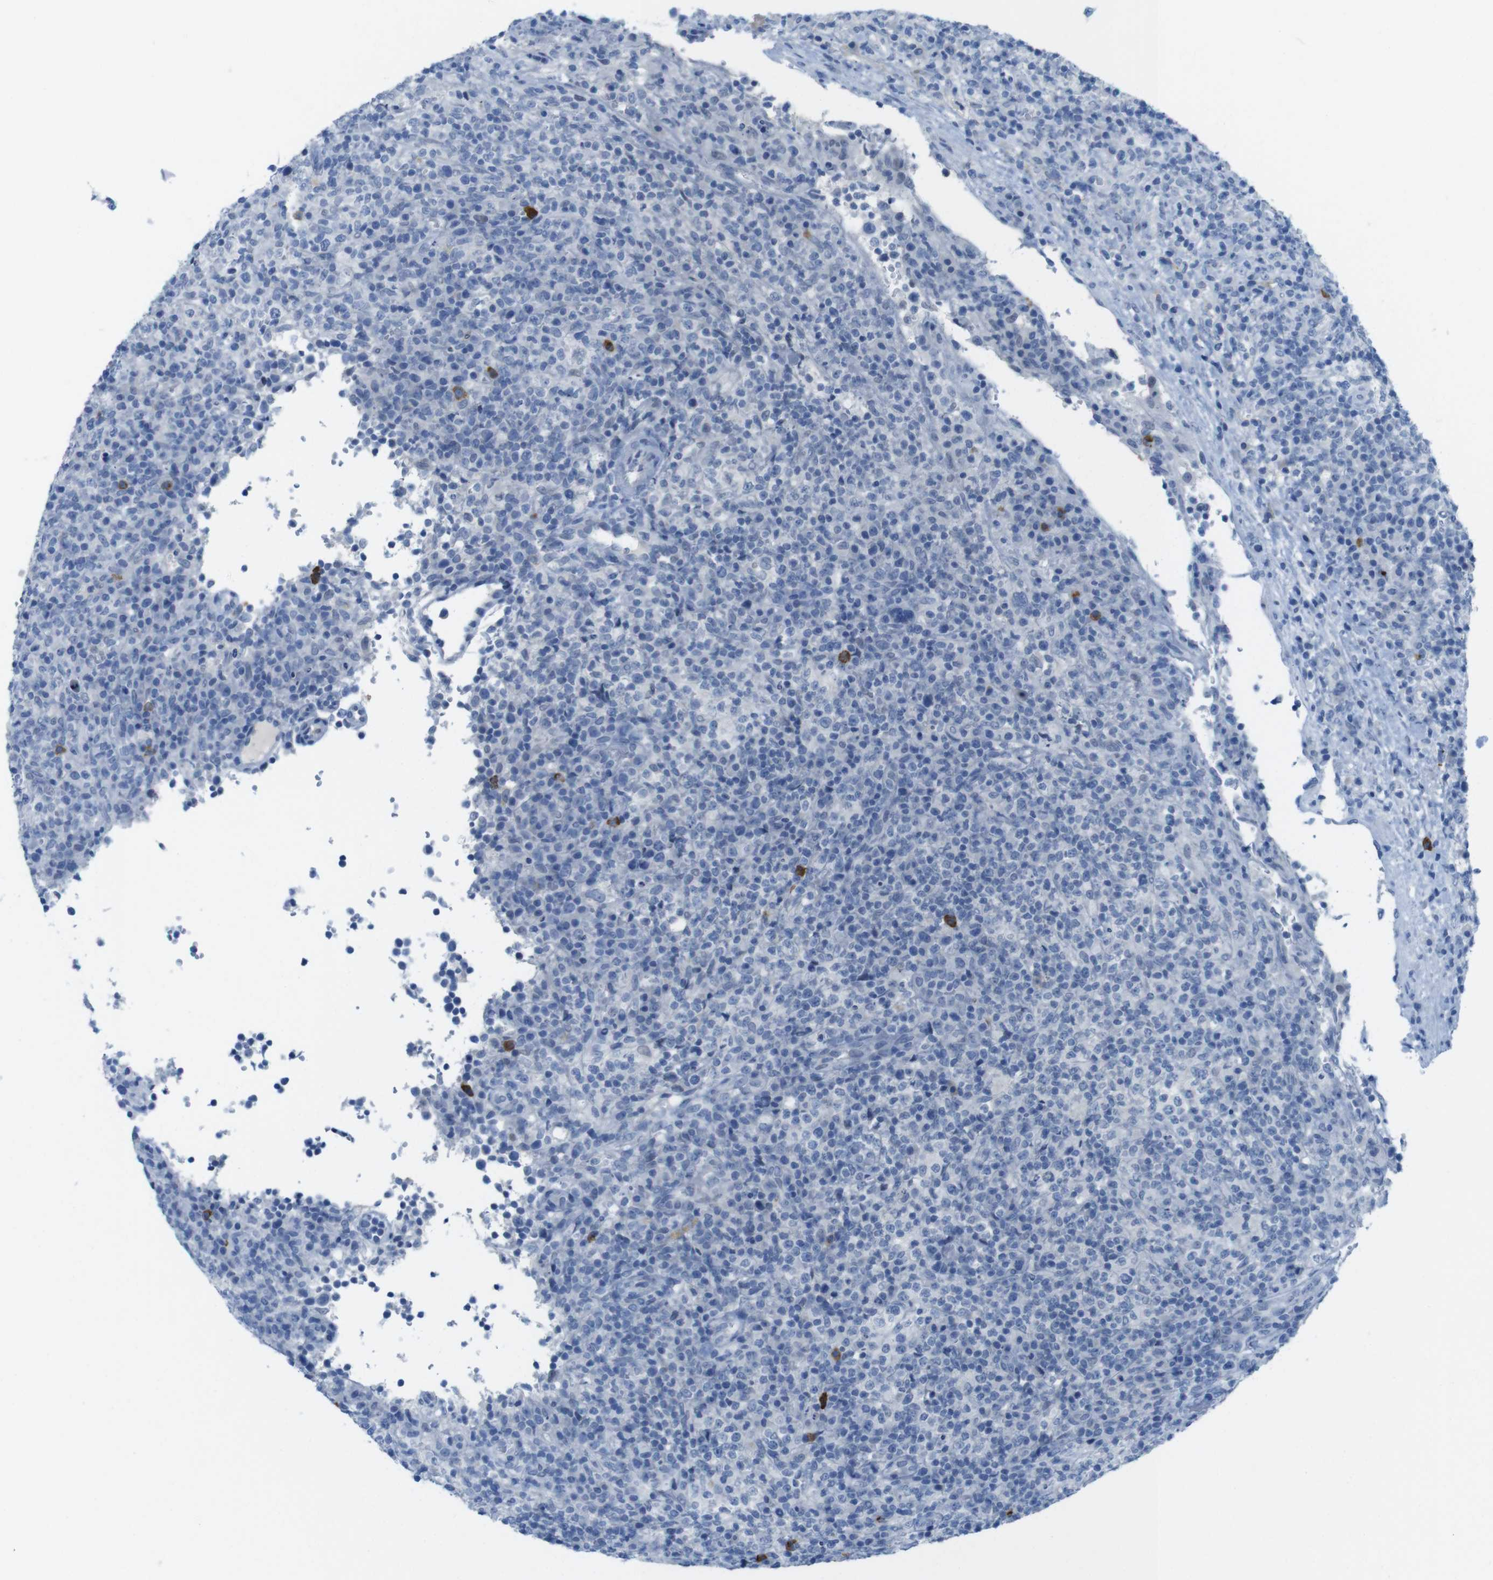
{"staining": {"intensity": "negative", "quantity": "none", "location": "none"}, "tissue": "lymphoma", "cell_type": "Tumor cells", "image_type": "cancer", "snomed": [{"axis": "morphology", "description": "Malignant lymphoma, non-Hodgkin's type, High grade"}, {"axis": "topography", "description": "Lymph node"}], "caption": "High power microscopy histopathology image of an immunohistochemistry micrograph of lymphoma, revealing no significant expression in tumor cells.", "gene": "OPN1SW", "patient": {"sex": "female", "age": 76}}